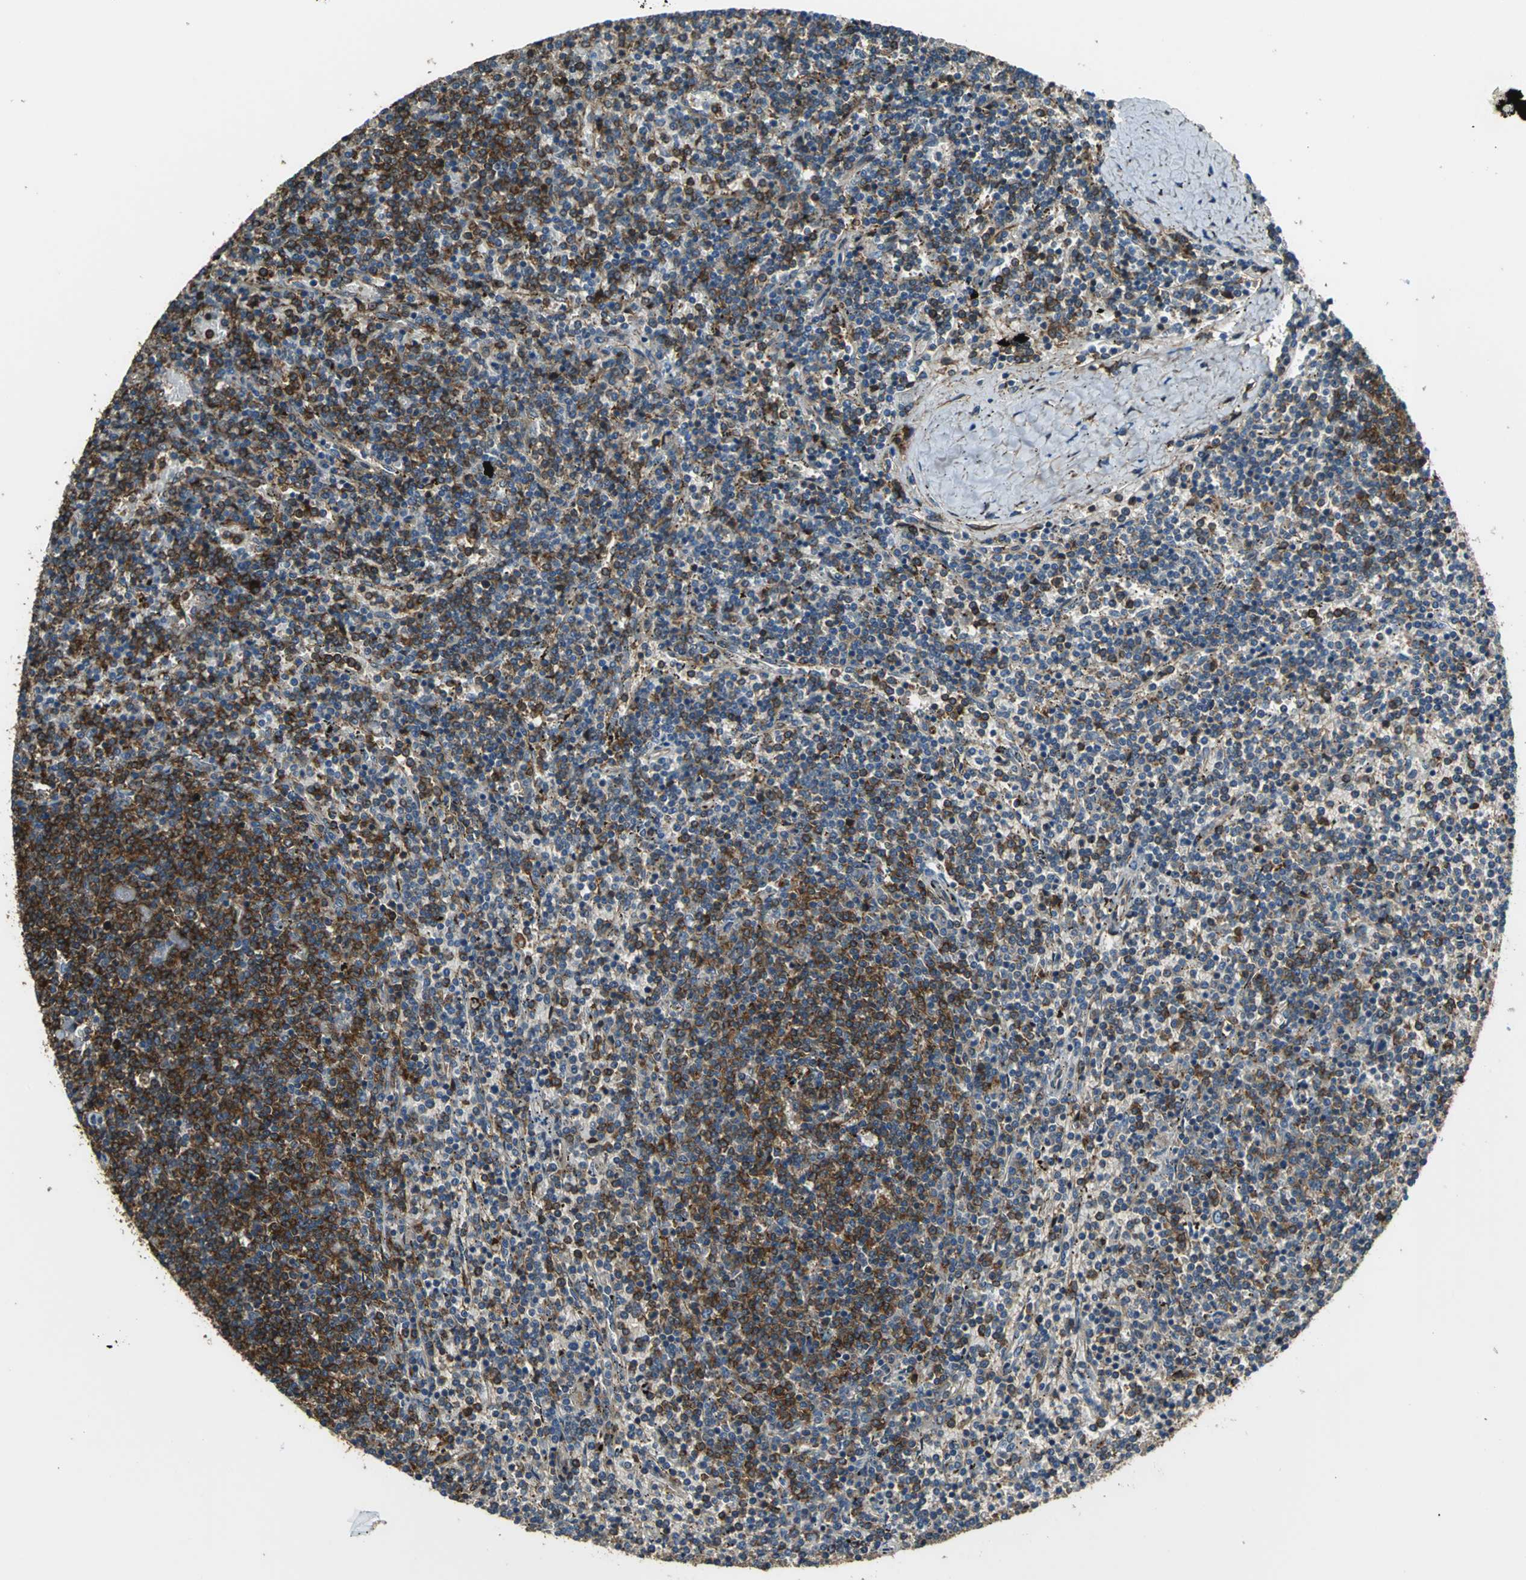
{"staining": {"intensity": "strong", "quantity": ">75%", "location": "cytoplasmic/membranous"}, "tissue": "lymphoma", "cell_type": "Tumor cells", "image_type": "cancer", "snomed": [{"axis": "morphology", "description": "Malignant lymphoma, non-Hodgkin's type, Low grade"}, {"axis": "topography", "description": "Spleen"}], "caption": "A high amount of strong cytoplasmic/membranous positivity is seen in approximately >75% of tumor cells in malignant lymphoma, non-Hodgkin's type (low-grade) tissue.", "gene": "PARVA", "patient": {"sex": "female", "age": 50}}